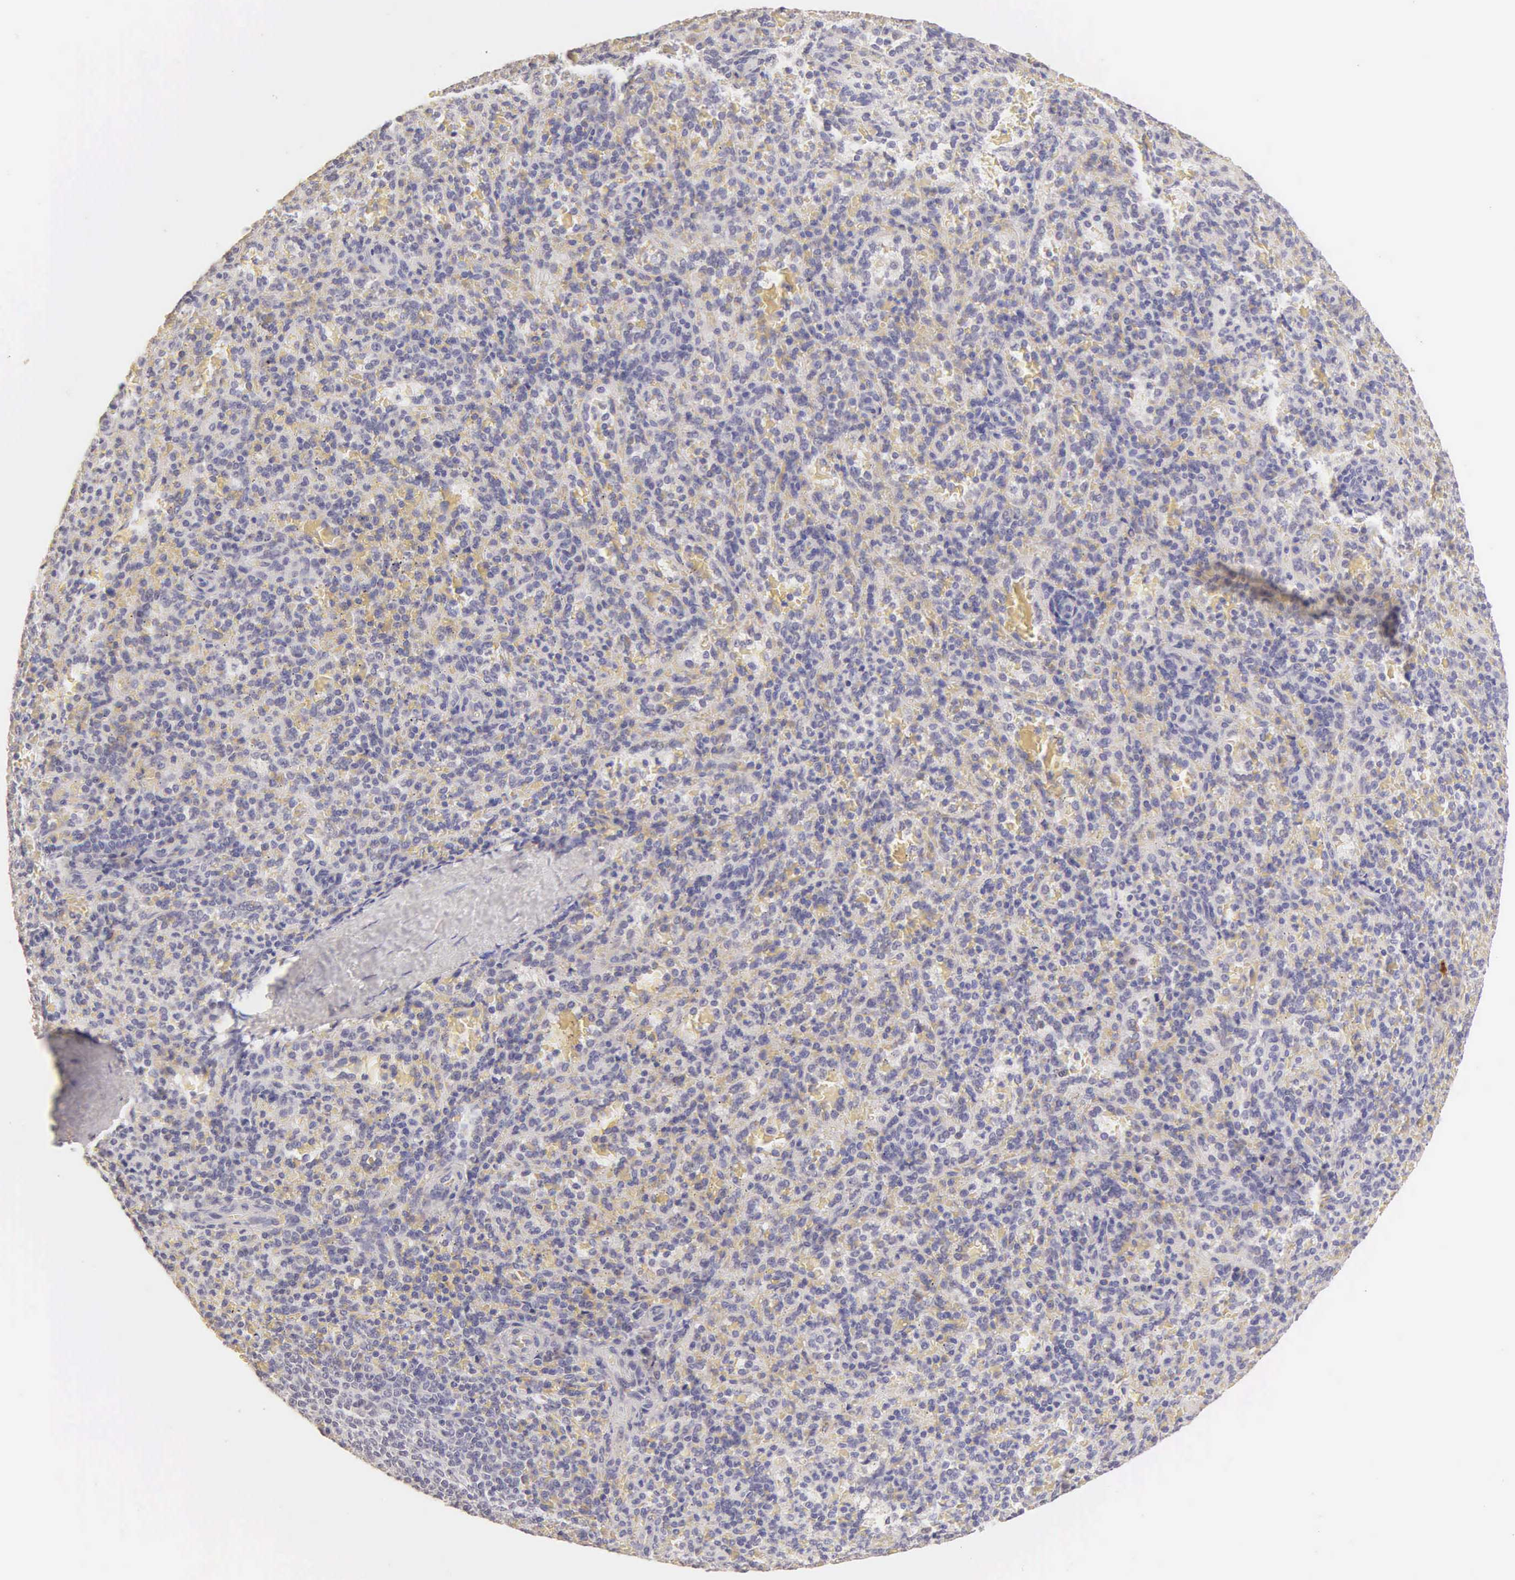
{"staining": {"intensity": "negative", "quantity": "none", "location": "none"}, "tissue": "spleen", "cell_type": "Cells in red pulp", "image_type": "normal", "snomed": [{"axis": "morphology", "description": "Normal tissue, NOS"}, {"axis": "topography", "description": "Spleen"}], "caption": "Protein analysis of benign spleen reveals no significant expression in cells in red pulp.", "gene": "ESR1", "patient": {"sex": "female", "age": 21}}